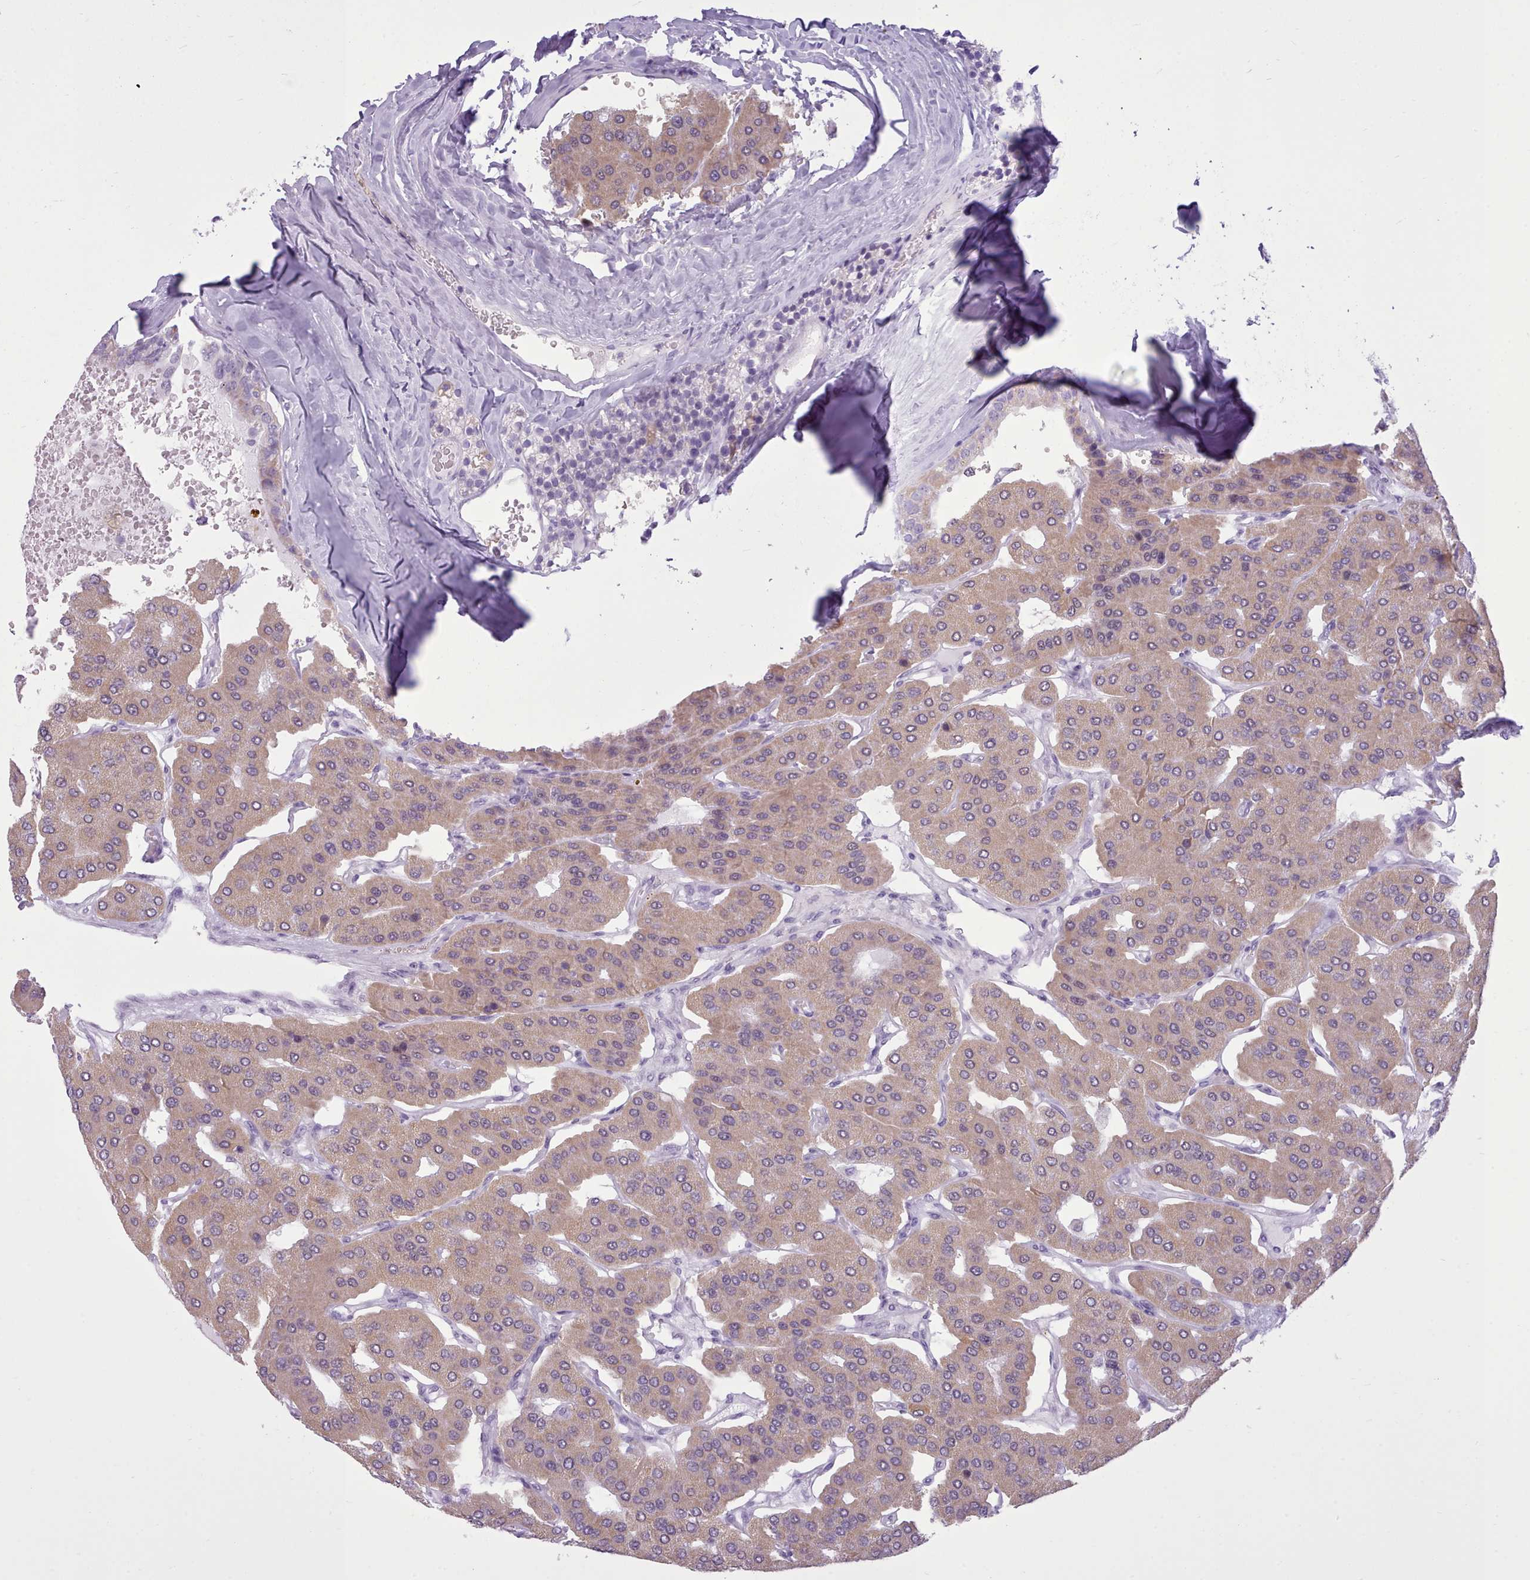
{"staining": {"intensity": "moderate", "quantity": ">75%", "location": "cytoplasmic/membranous"}, "tissue": "parathyroid gland", "cell_type": "Glandular cells", "image_type": "normal", "snomed": [{"axis": "morphology", "description": "Normal tissue, NOS"}, {"axis": "morphology", "description": "Adenoma, NOS"}, {"axis": "topography", "description": "Parathyroid gland"}], "caption": "This histopathology image demonstrates IHC staining of benign parathyroid gland, with medium moderate cytoplasmic/membranous expression in about >75% of glandular cells.", "gene": "FBXO48", "patient": {"sex": "female", "age": 86}}